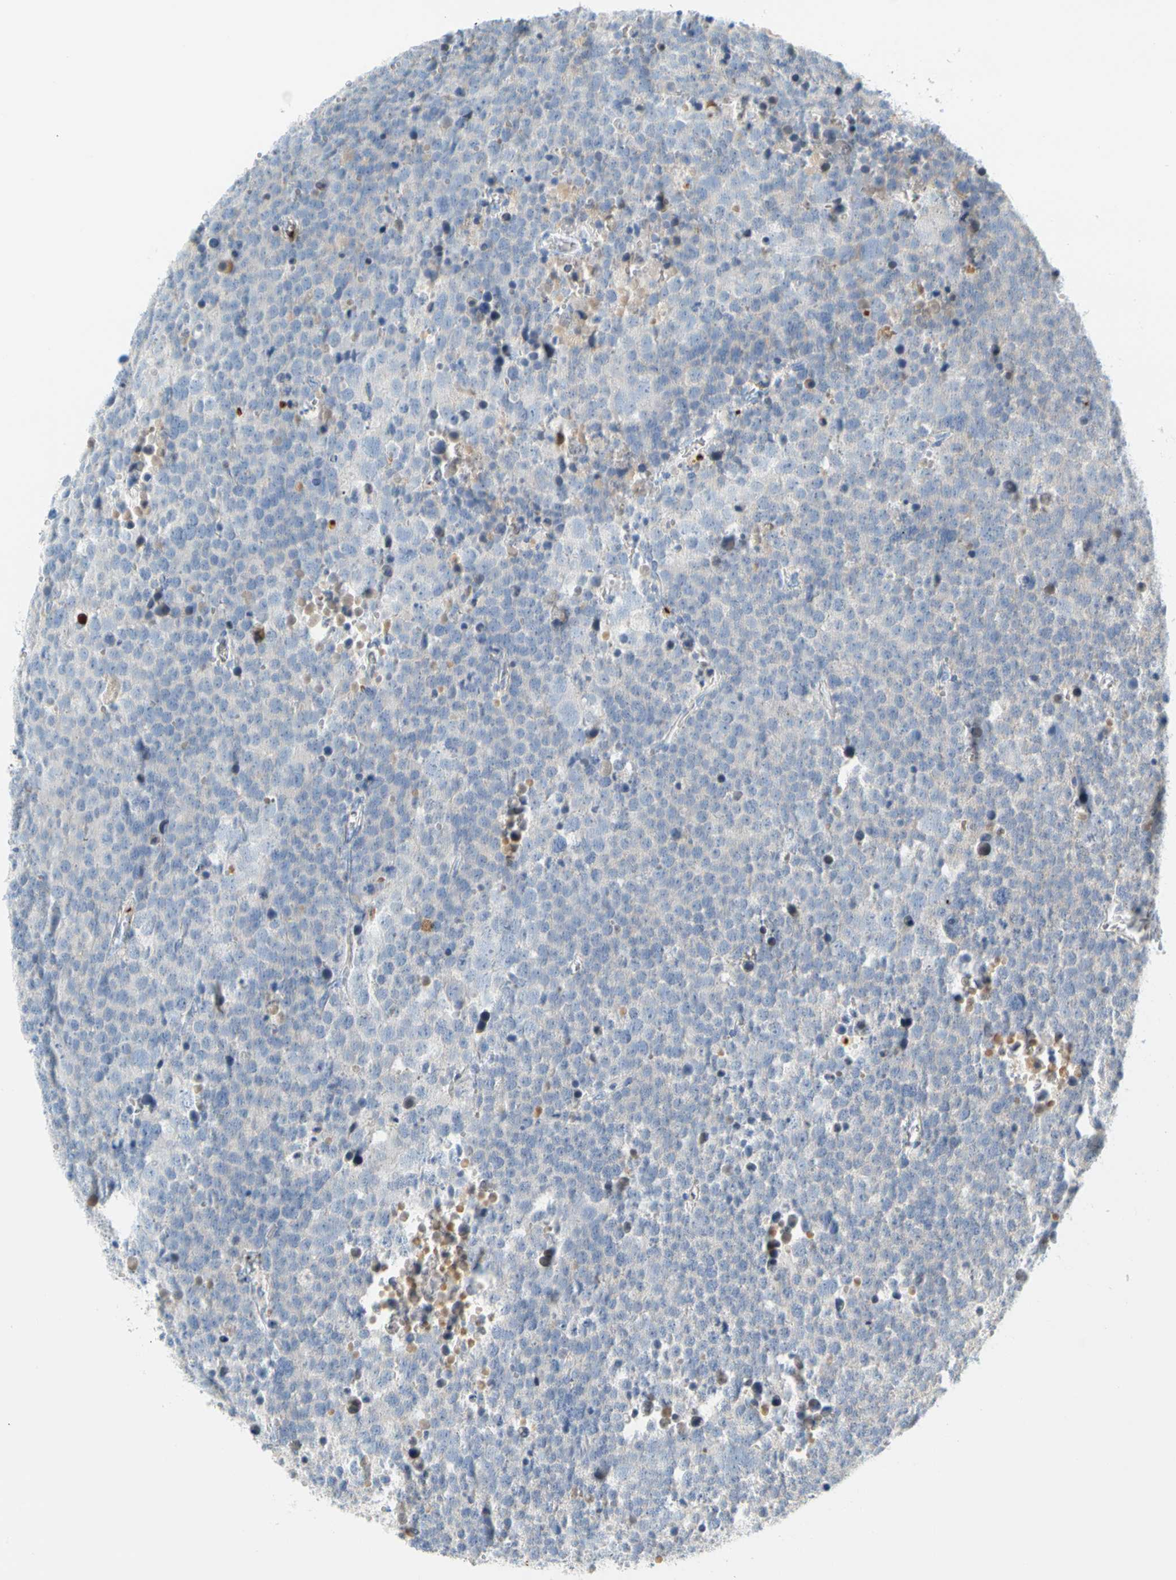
{"staining": {"intensity": "negative", "quantity": "none", "location": "none"}, "tissue": "testis cancer", "cell_type": "Tumor cells", "image_type": "cancer", "snomed": [{"axis": "morphology", "description": "Seminoma, NOS"}, {"axis": "topography", "description": "Testis"}], "caption": "High power microscopy image of an immunohistochemistry (IHC) micrograph of testis cancer, revealing no significant expression in tumor cells.", "gene": "PPBP", "patient": {"sex": "male", "age": 71}}